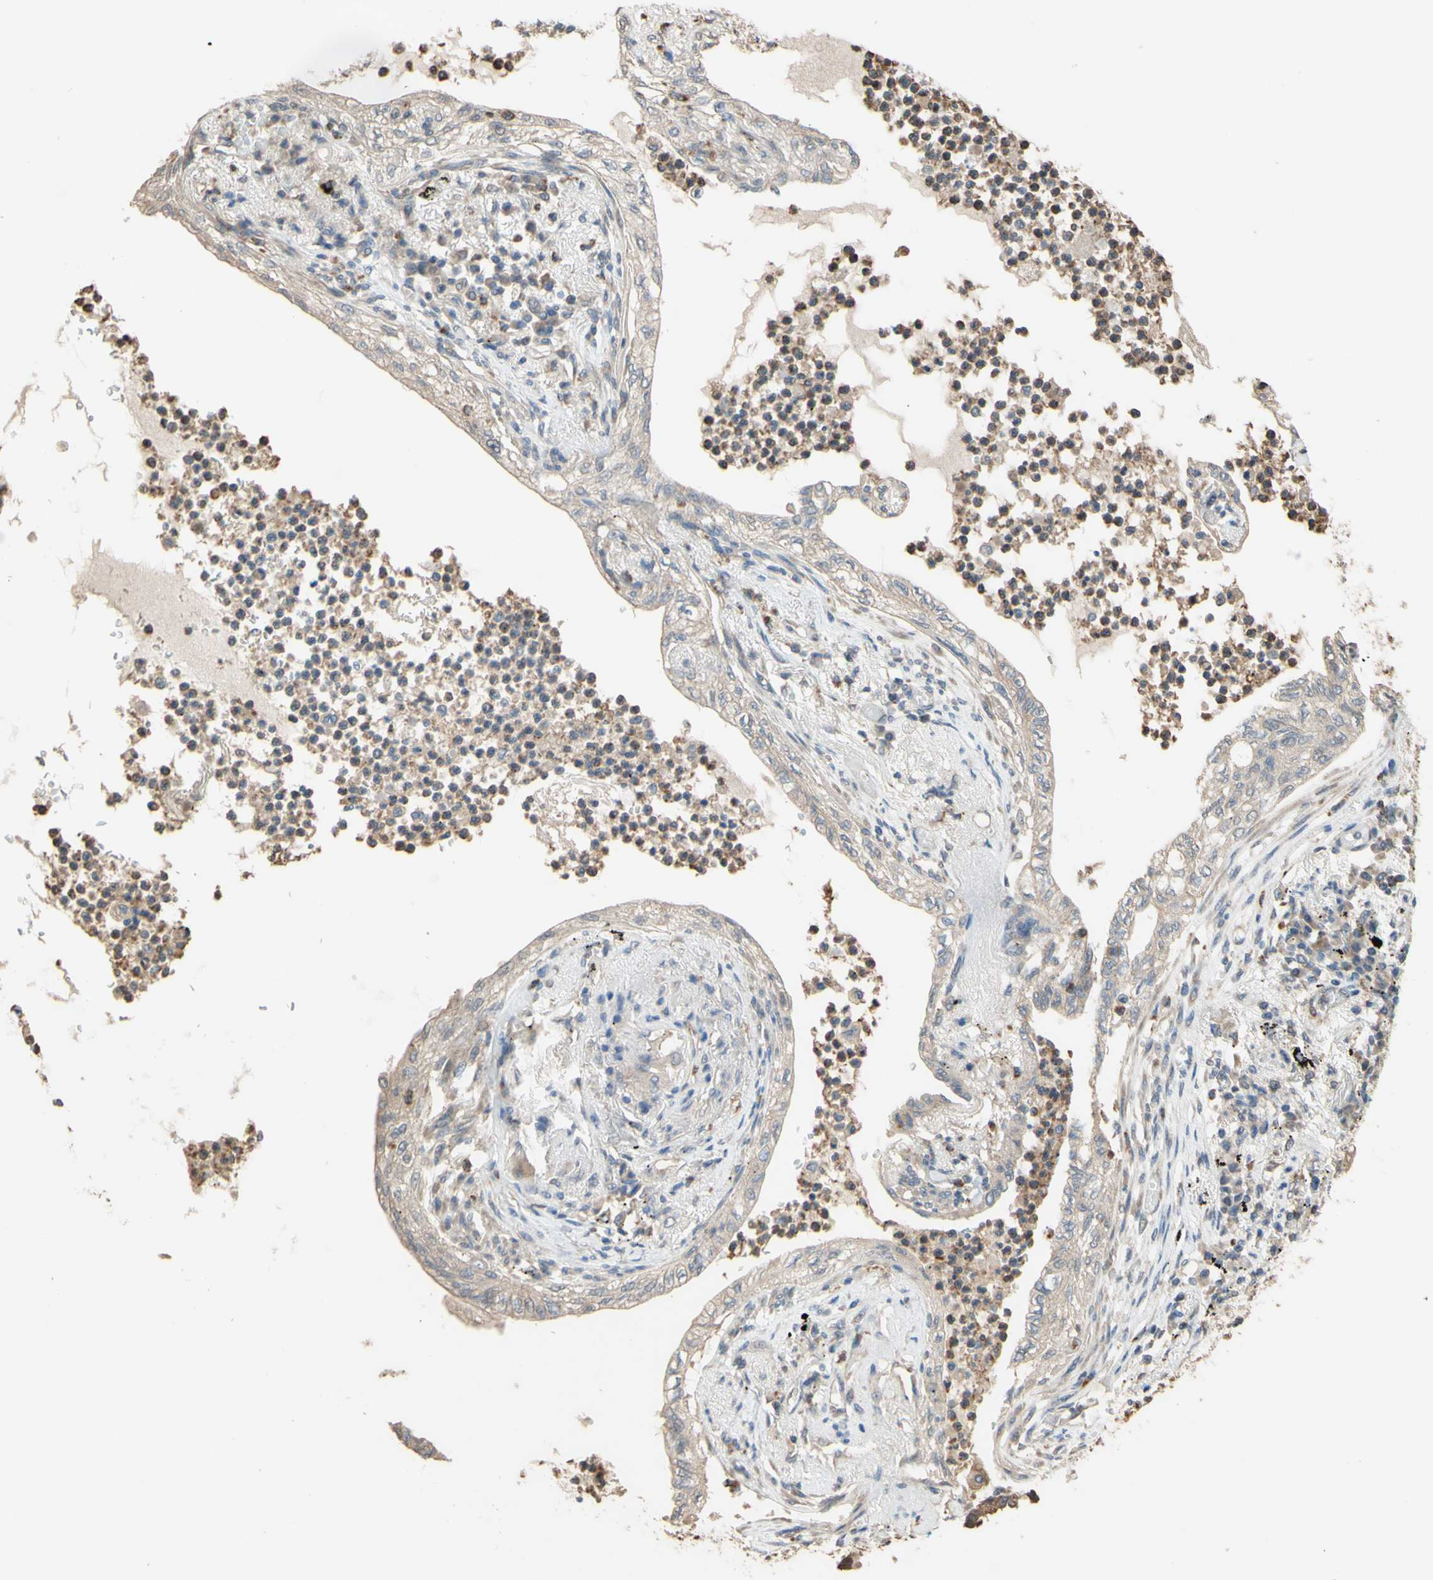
{"staining": {"intensity": "weak", "quantity": "<25%", "location": "cytoplasmic/membranous"}, "tissue": "lung cancer", "cell_type": "Tumor cells", "image_type": "cancer", "snomed": [{"axis": "morphology", "description": "Normal tissue, NOS"}, {"axis": "morphology", "description": "Adenocarcinoma, NOS"}, {"axis": "topography", "description": "Bronchus"}, {"axis": "topography", "description": "Lung"}], "caption": "DAB (3,3'-diaminobenzidine) immunohistochemical staining of human lung adenocarcinoma exhibits no significant expression in tumor cells.", "gene": "SMIM19", "patient": {"sex": "female", "age": 70}}